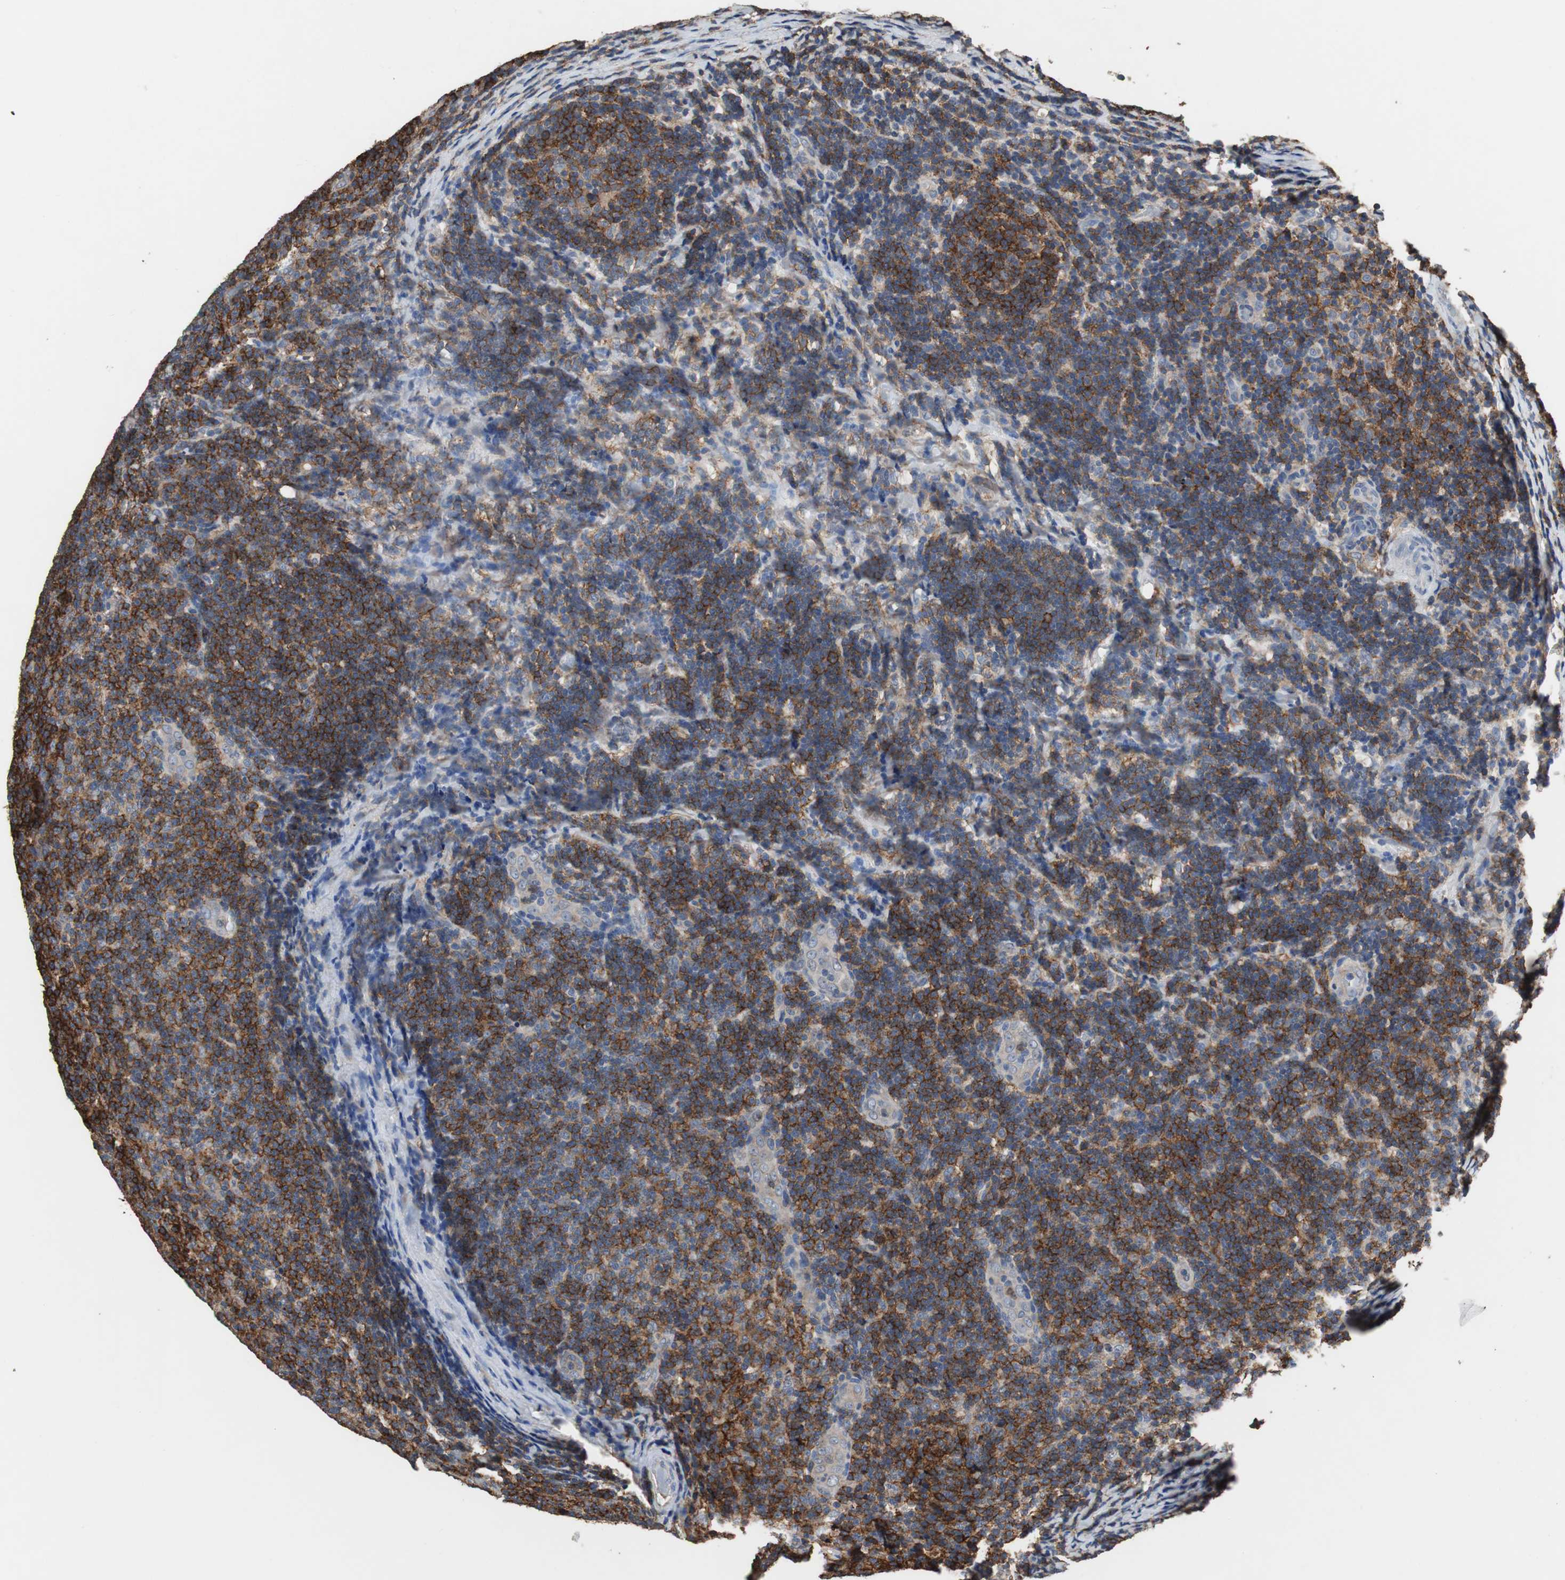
{"staining": {"intensity": "strong", "quantity": "25%-75%", "location": "cytoplasmic/membranous"}, "tissue": "lymphoma", "cell_type": "Tumor cells", "image_type": "cancer", "snomed": [{"axis": "morphology", "description": "Malignant lymphoma, non-Hodgkin's type, Low grade"}, {"axis": "topography", "description": "Lymph node"}], "caption": "This is a photomicrograph of immunohistochemistry staining of malignant lymphoma, non-Hodgkin's type (low-grade), which shows strong positivity in the cytoplasmic/membranous of tumor cells.", "gene": "SCIMP", "patient": {"sex": "male", "age": 83}}